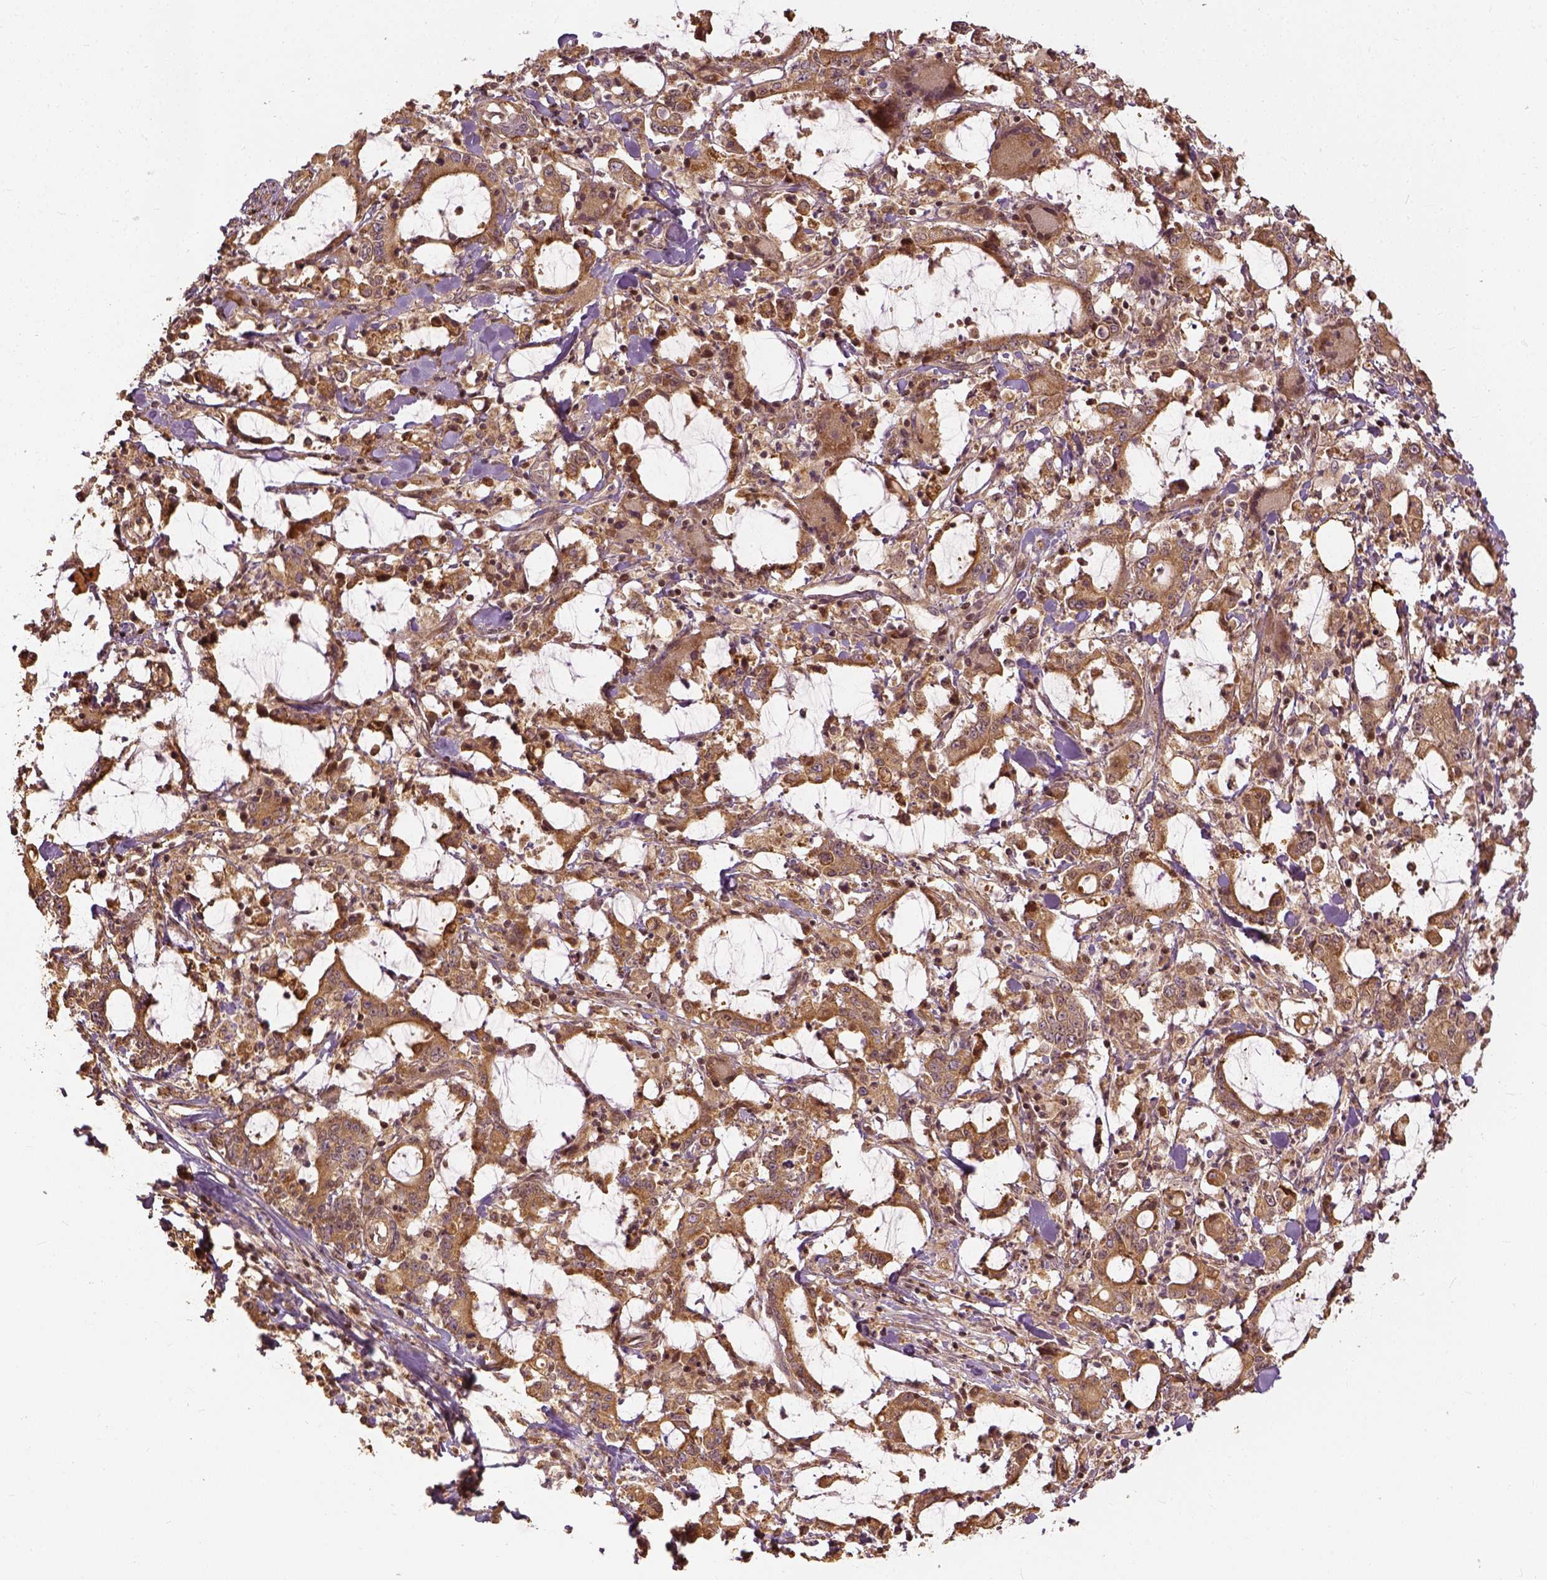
{"staining": {"intensity": "moderate", "quantity": ">75%", "location": "cytoplasmic/membranous"}, "tissue": "stomach cancer", "cell_type": "Tumor cells", "image_type": "cancer", "snomed": [{"axis": "morphology", "description": "Adenocarcinoma, NOS"}, {"axis": "topography", "description": "Stomach, upper"}], "caption": "A photomicrograph of stomach cancer (adenocarcinoma) stained for a protein shows moderate cytoplasmic/membranous brown staining in tumor cells.", "gene": "VEGFA", "patient": {"sex": "male", "age": 68}}